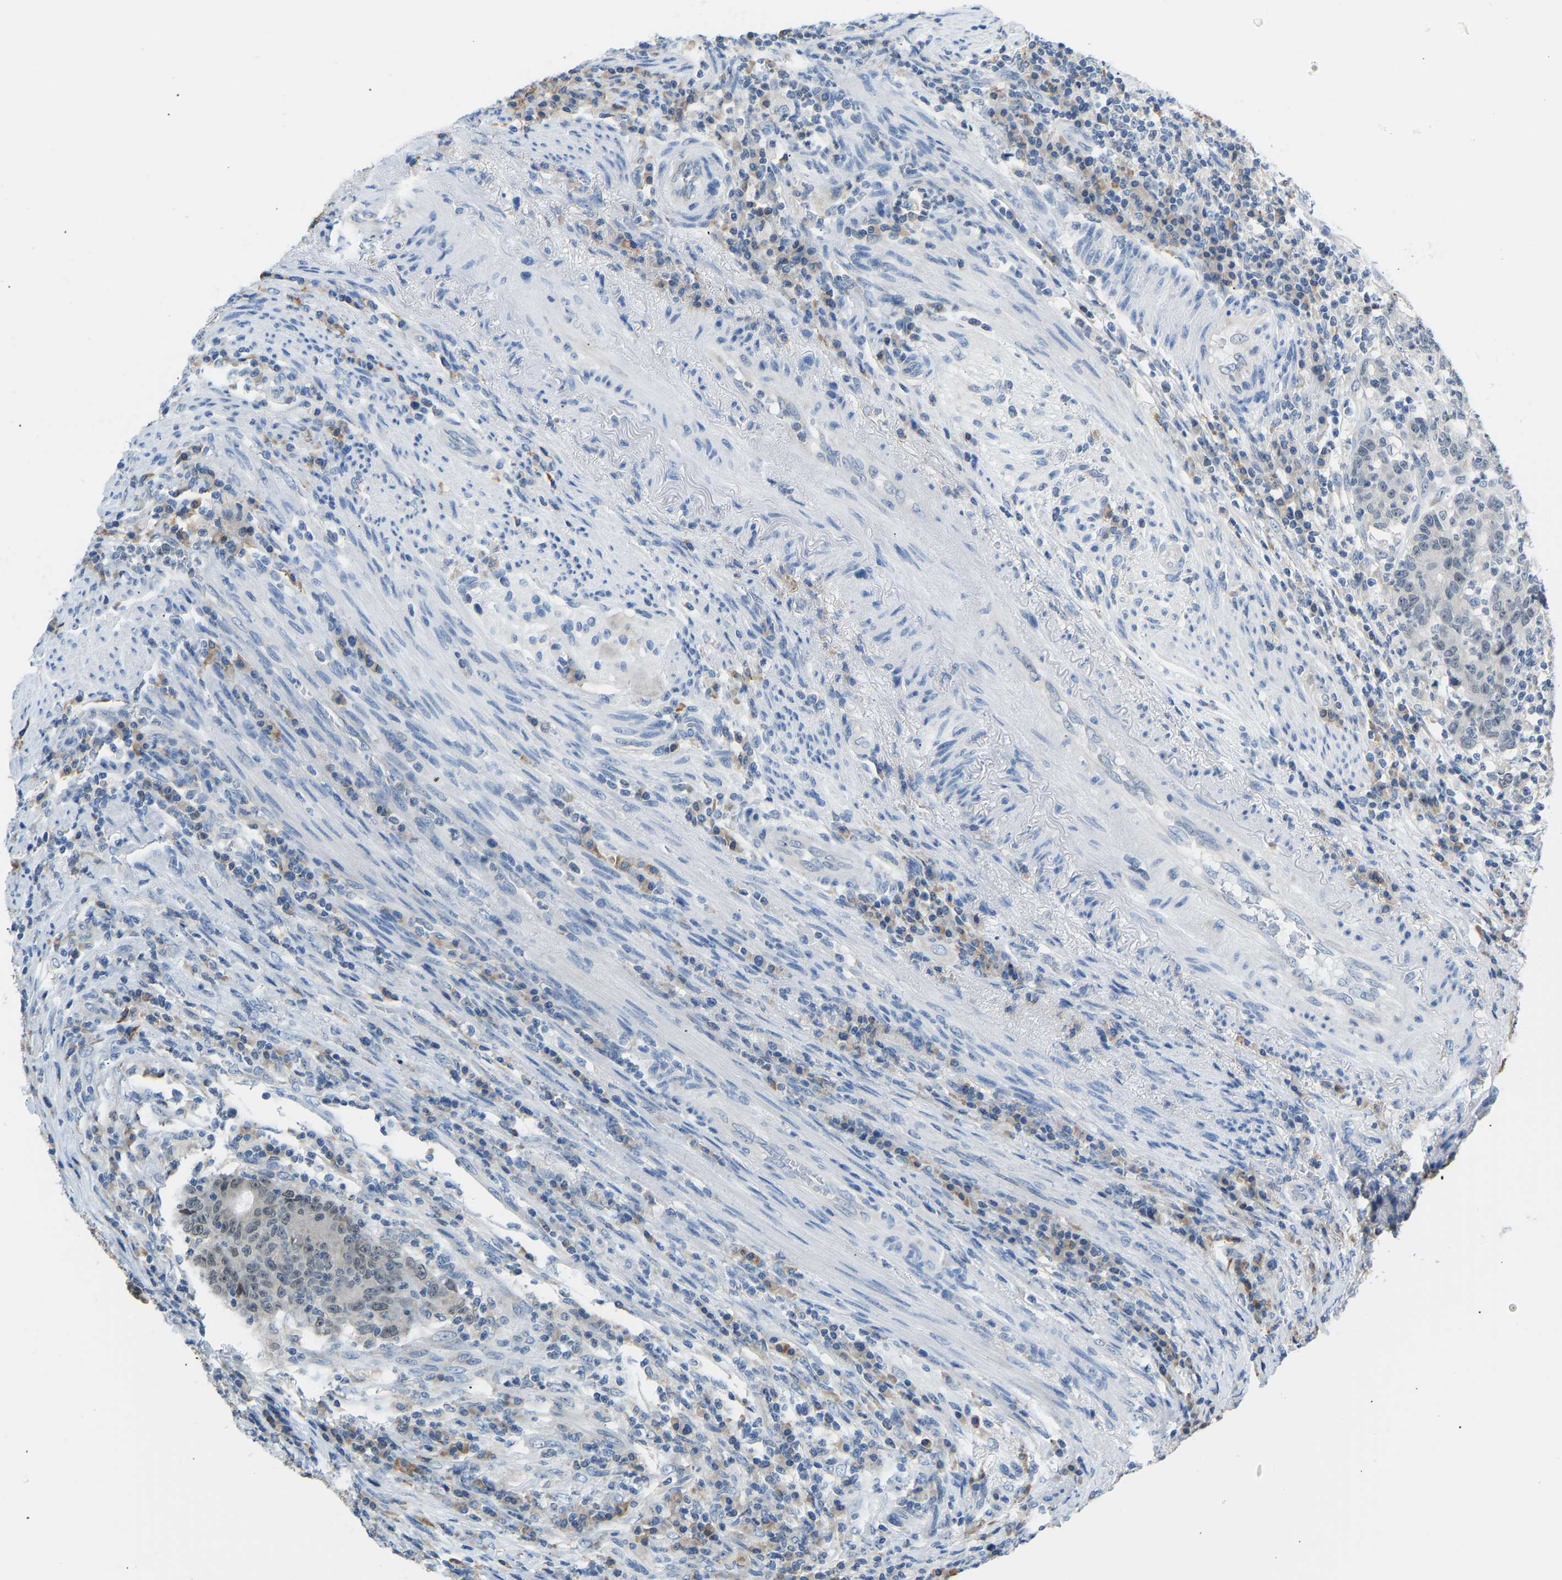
{"staining": {"intensity": "weak", "quantity": "<25%", "location": "nuclear"}, "tissue": "colorectal cancer", "cell_type": "Tumor cells", "image_type": "cancer", "snomed": [{"axis": "morphology", "description": "Normal tissue, NOS"}, {"axis": "morphology", "description": "Adenocarcinoma, NOS"}, {"axis": "topography", "description": "Colon"}], "caption": "An immunohistochemistry (IHC) photomicrograph of colorectal cancer (adenocarcinoma) is shown. There is no staining in tumor cells of colorectal cancer (adenocarcinoma). (Stains: DAB (3,3'-diaminobenzidine) immunohistochemistry with hematoxylin counter stain, Microscopy: brightfield microscopy at high magnification).", "gene": "VRK1", "patient": {"sex": "female", "age": 75}}